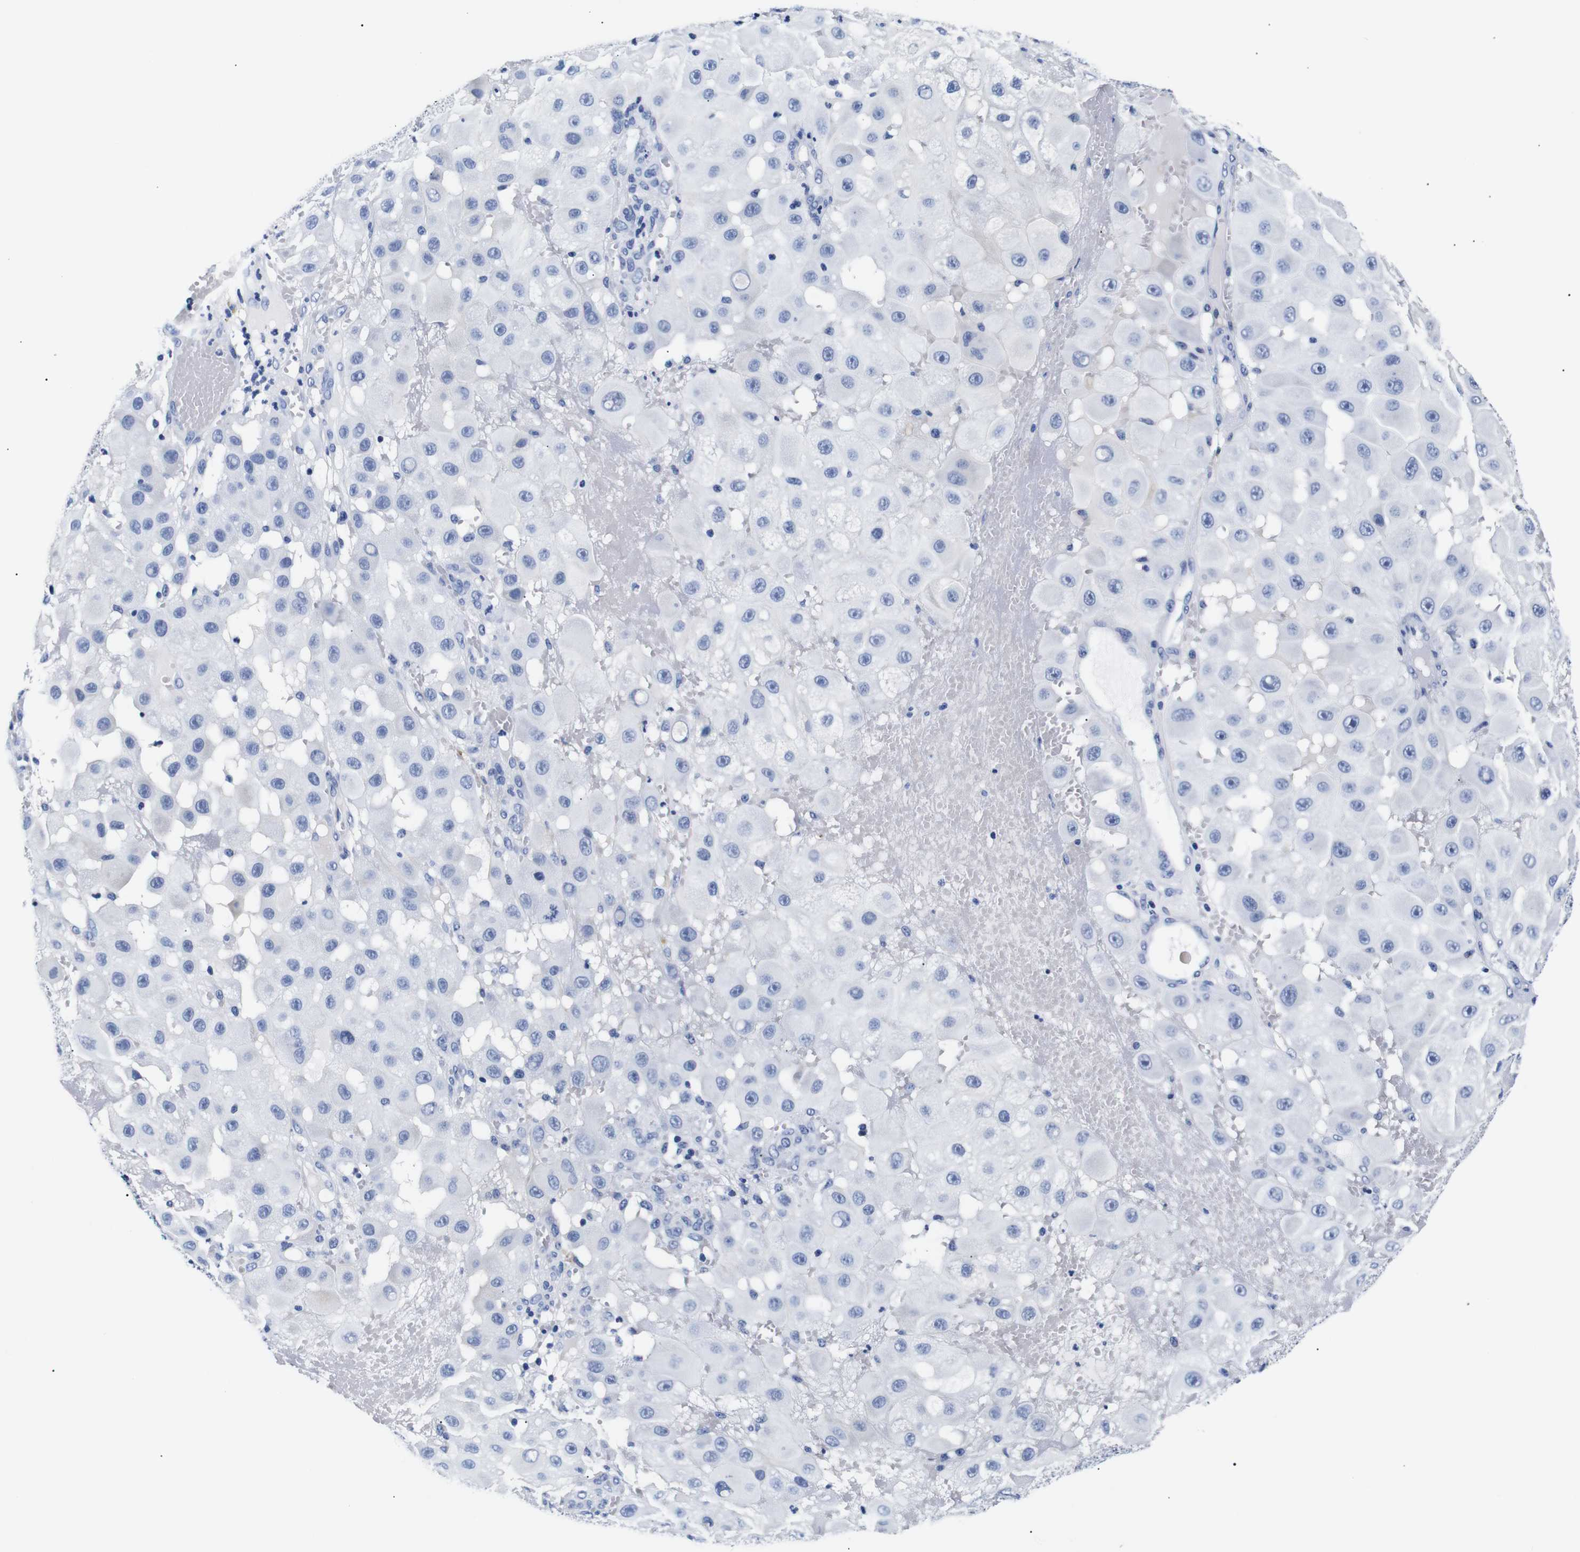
{"staining": {"intensity": "negative", "quantity": "none", "location": "none"}, "tissue": "melanoma", "cell_type": "Tumor cells", "image_type": "cancer", "snomed": [{"axis": "morphology", "description": "Malignant melanoma, NOS"}, {"axis": "topography", "description": "Skin"}], "caption": "DAB immunohistochemical staining of malignant melanoma demonstrates no significant positivity in tumor cells.", "gene": "GAP43", "patient": {"sex": "female", "age": 81}}